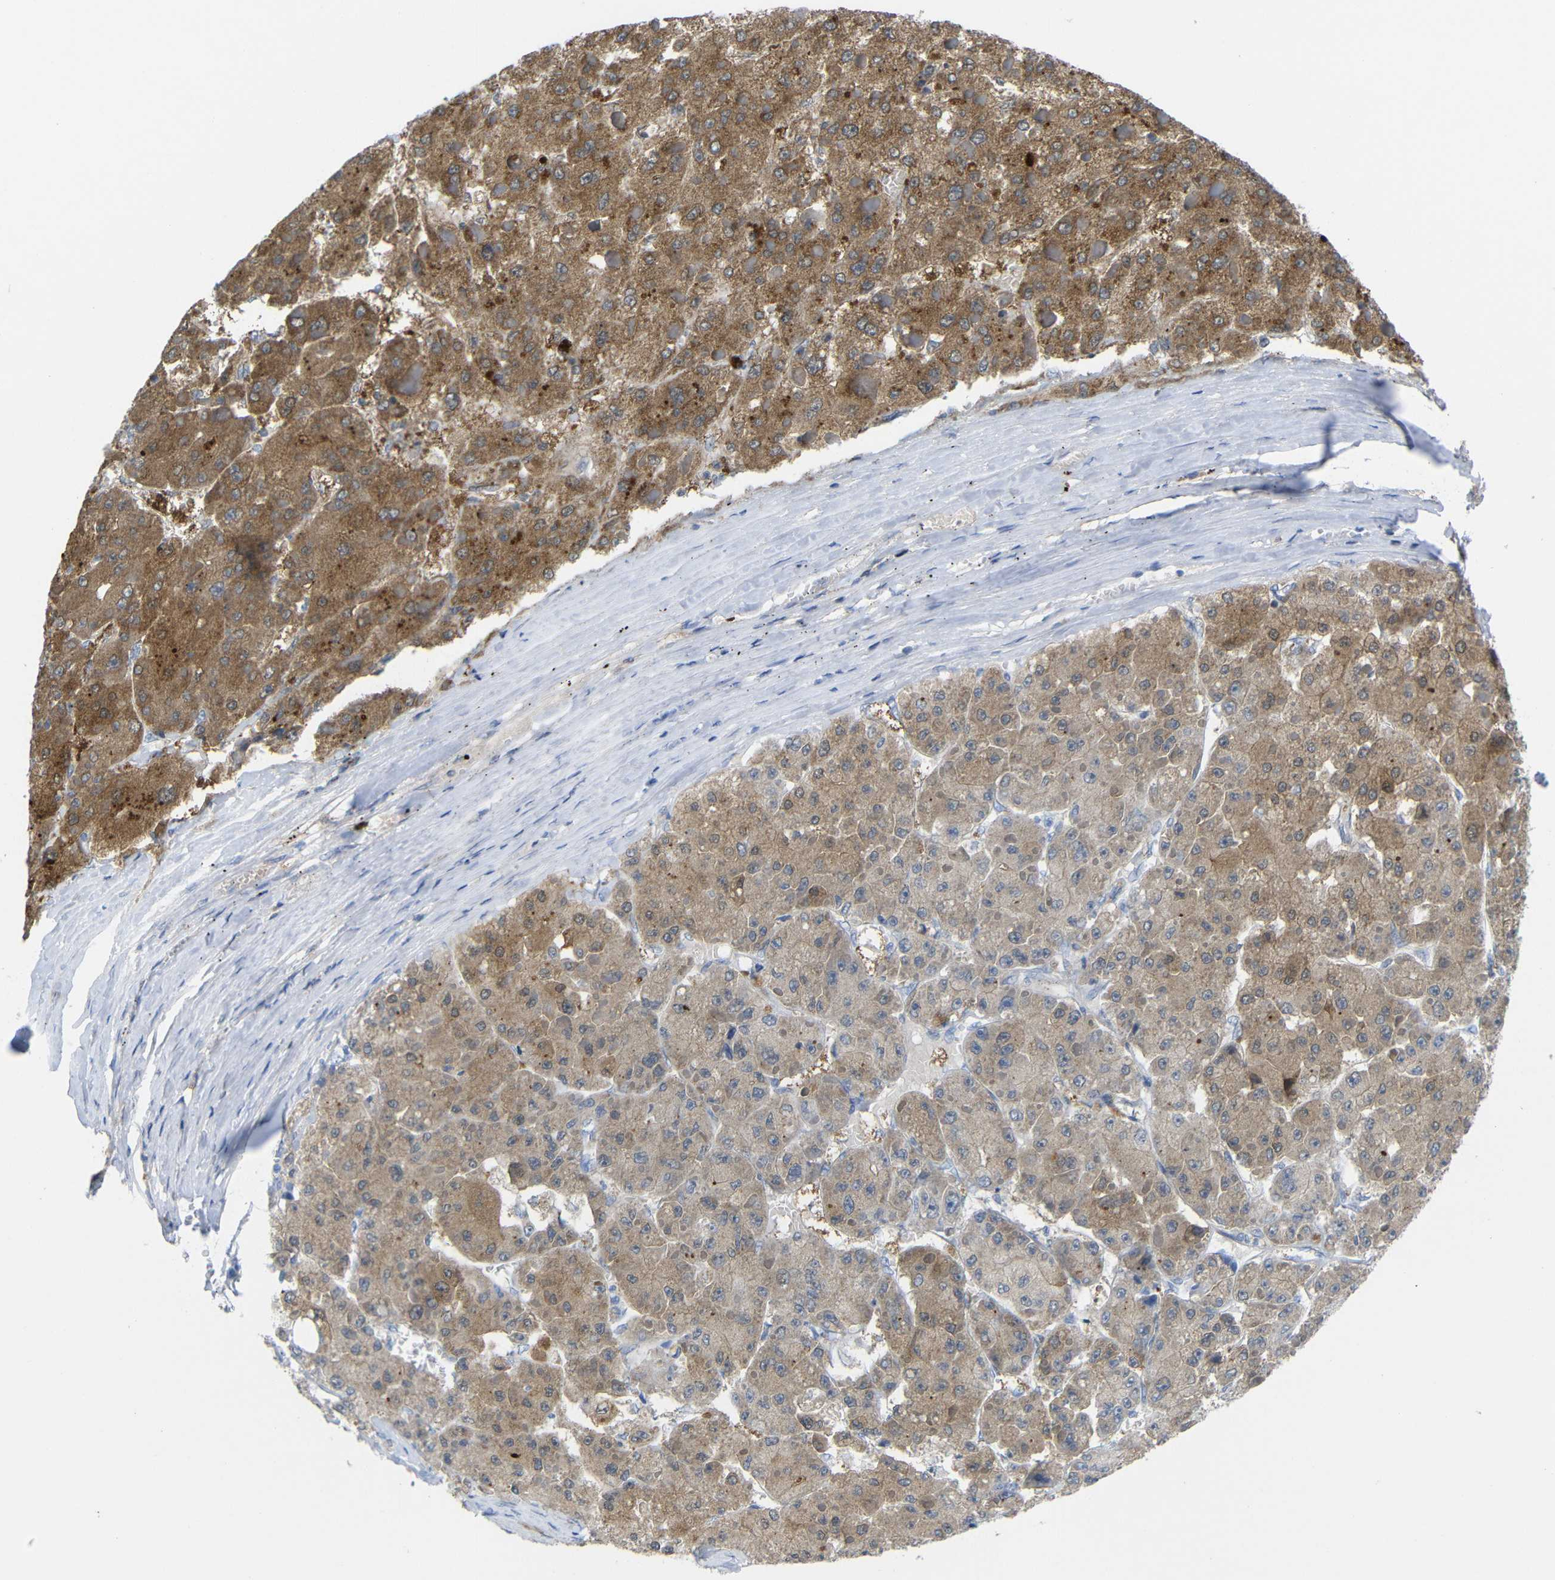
{"staining": {"intensity": "moderate", "quantity": ">75%", "location": "cytoplasmic/membranous"}, "tissue": "liver cancer", "cell_type": "Tumor cells", "image_type": "cancer", "snomed": [{"axis": "morphology", "description": "Carcinoma, Hepatocellular, NOS"}, {"axis": "topography", "description": "Liver"}], "caption": "An image of human hepatocellular carcinoma (liver) stained for a protein displays moderate cytoplasmic/membranous brown staining in tumor cells.", "gene": "PEBP1", "patient": {"sex": "female", "age": 73}}